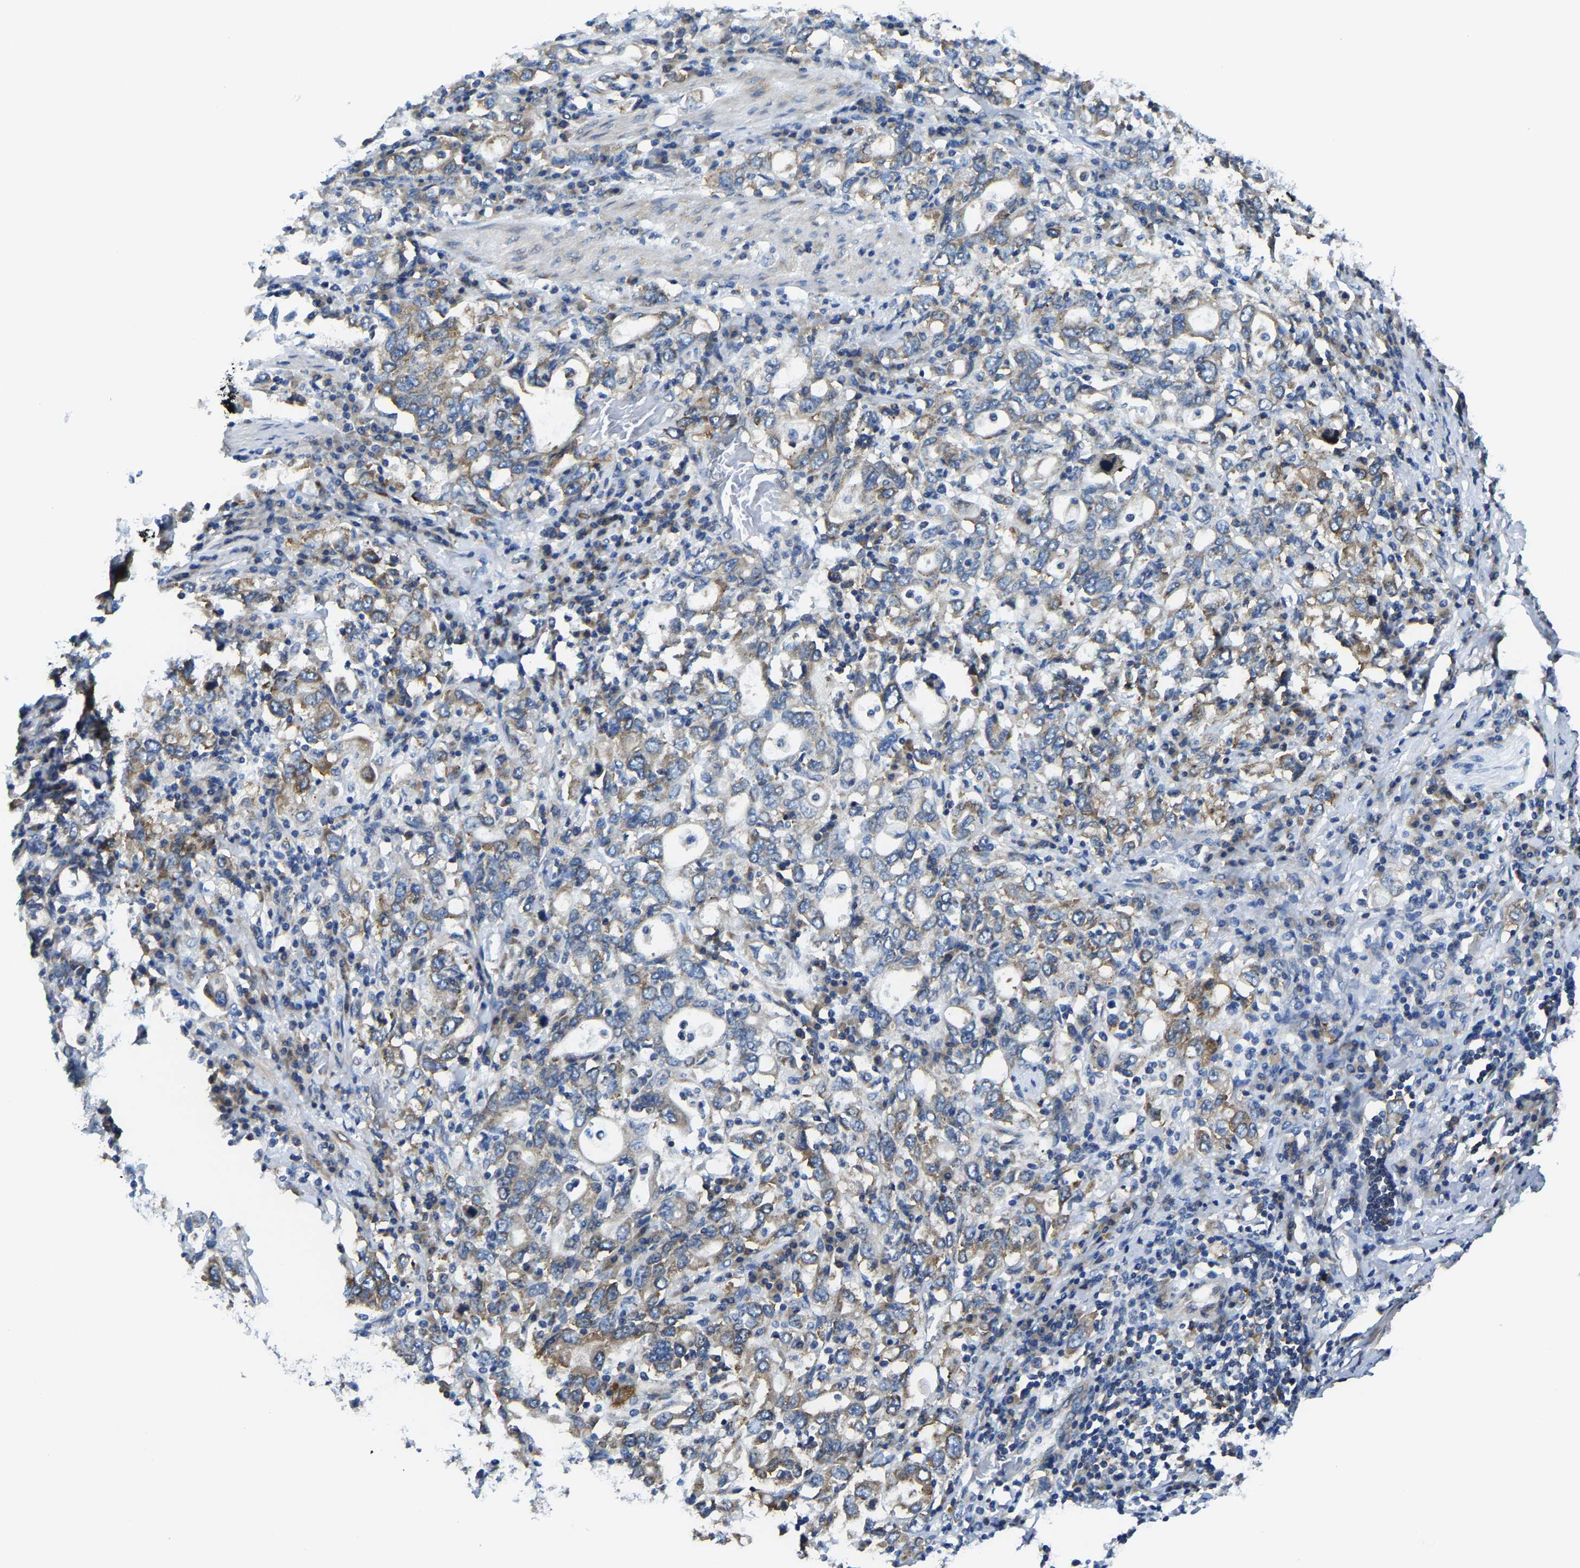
{"staining": {"intensity": "moderate", "quantity": "25%-75%", "location": "cytoplasmic/membranous"}, "tissue": "stomach cancer", "cell_type": "Tumor cells", "image_type": "cancer", "snomed": [{"axis": "morphology", "description": "Adenocarcinoma, NOS"}, {"axis": "topography", "description": "Stomach, upper"}], "caption": "The histopathology image reveals a brown stain indicating the presence of a protein in the cytoplasmic/membranous of tumor cells in stomach cancer (adenocarcinoma). Ihc stains the protein of interest in brown and the nuclei are stained blue.", "gene": "G3BP2", "patient": {"sex": "male", "age": 62}}